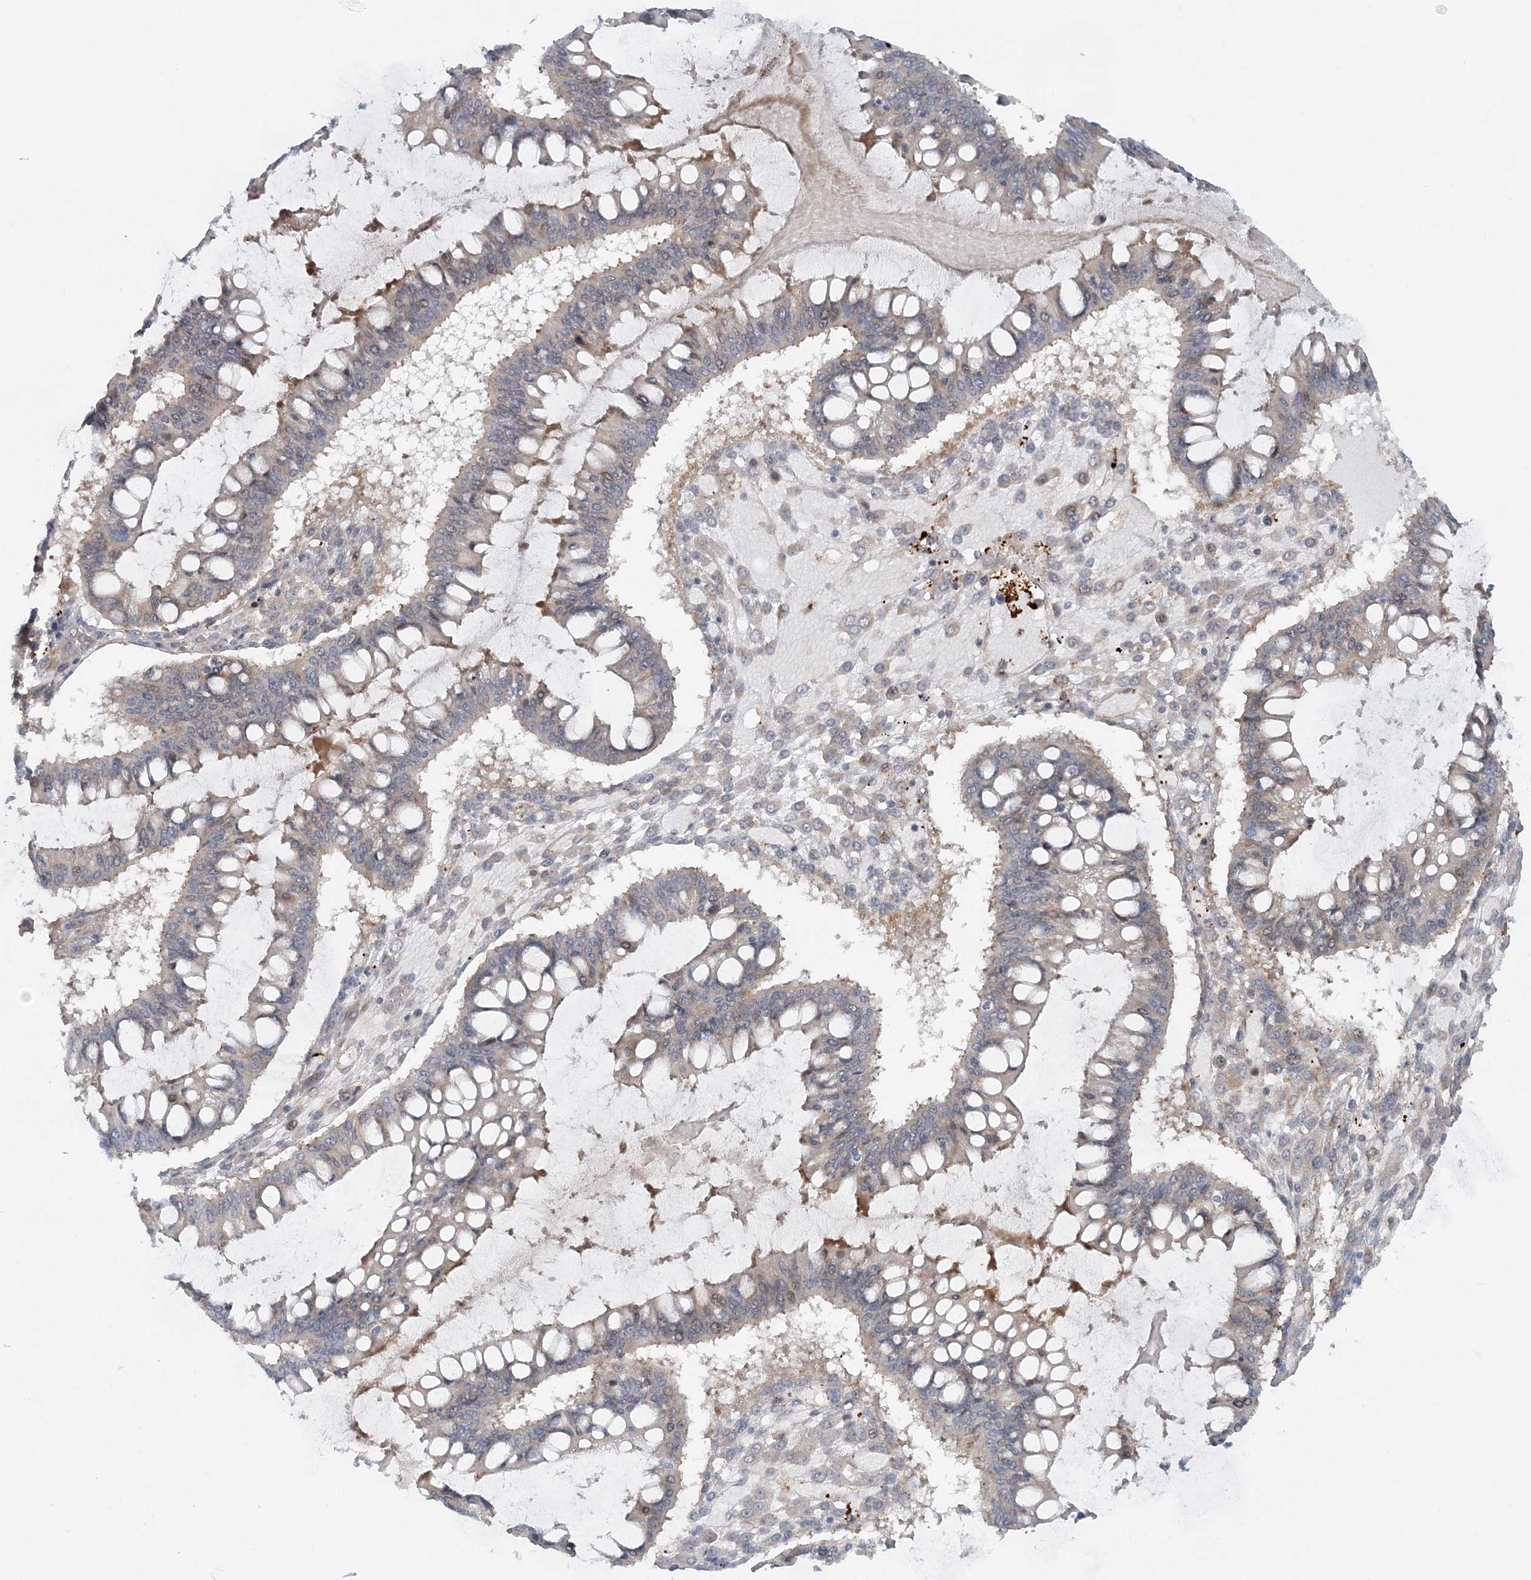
{"staining": {"intensity": "negative", "quantity": "none", "location": "none"}, "tissue": "ovarian cancer", "cell_type": "Tumor cells", "image_type": "cancer", "snomed": [{"axis": "morphology", "description": "Cystadenocarcinoma, mucinous, NOS"}, {"axis": "topography", "description": "Ovary"}], "caption": "Immunohistochemical staining of human mucinous cystadenocarcinoma (ovarian) shows no significant positivity in tumor cells.", "gene": "GEMIN5", "patient": {"sex": "female", "age": 73}}